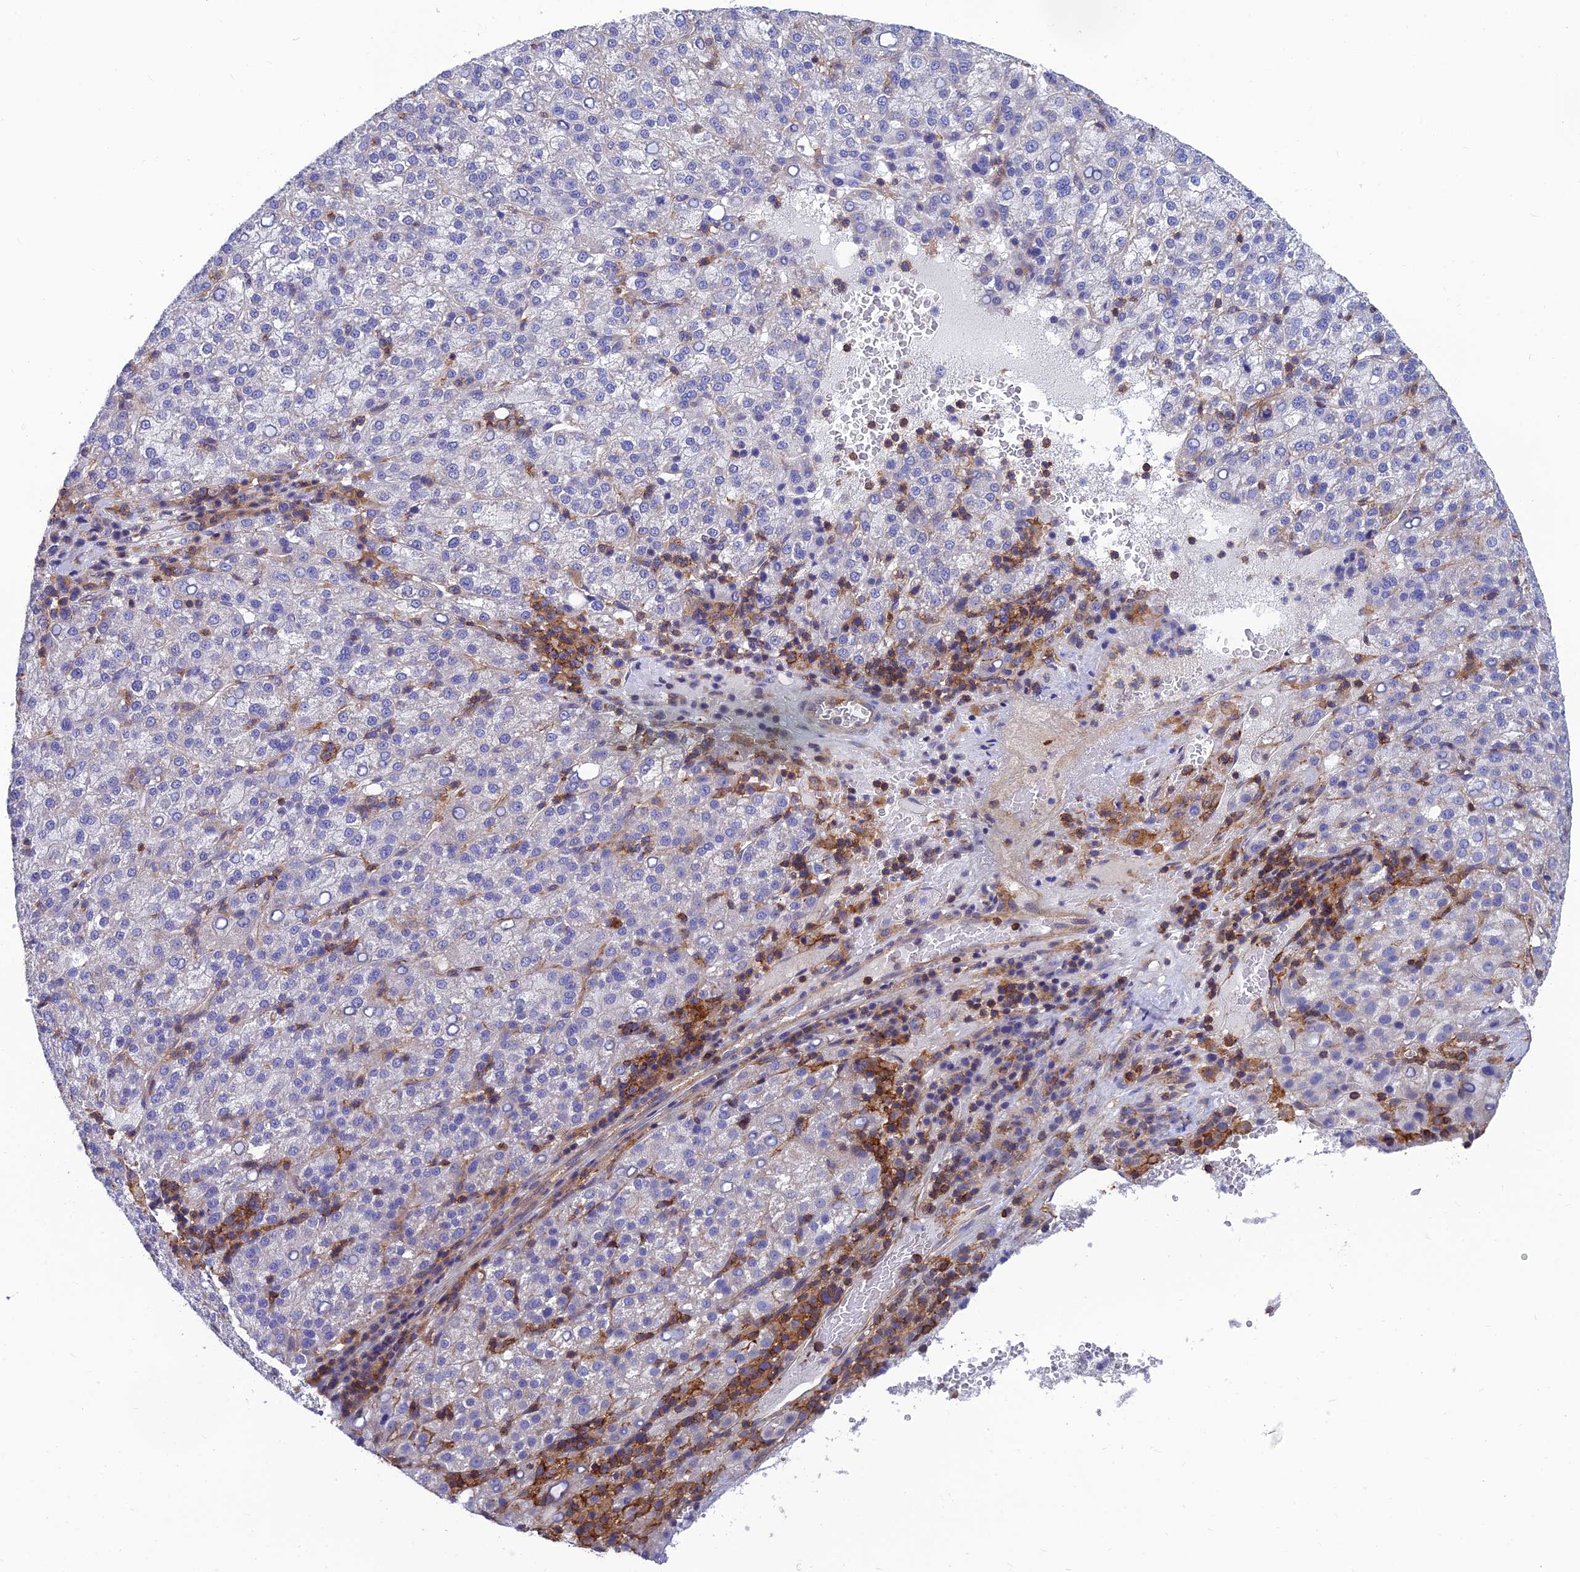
{"staining": {"intensity": "negative", "quantity": "none", "location": "none"}, "tissue": "liver cancer", "cell_type": "Tumor cells", "image_type": "cancer", "snomed": [{"axis": "morphology", "description": "Carcinoma, Hepatocellular, NOS"}, {"axis": "topography", "description": "Liver"}], "caption": "Tumor cells are negative for protein expression in human liver cancer (hepatocellular carcinoma).", "gene": "PPP1R18", "patient": {"sex": "female", "age": 58}}